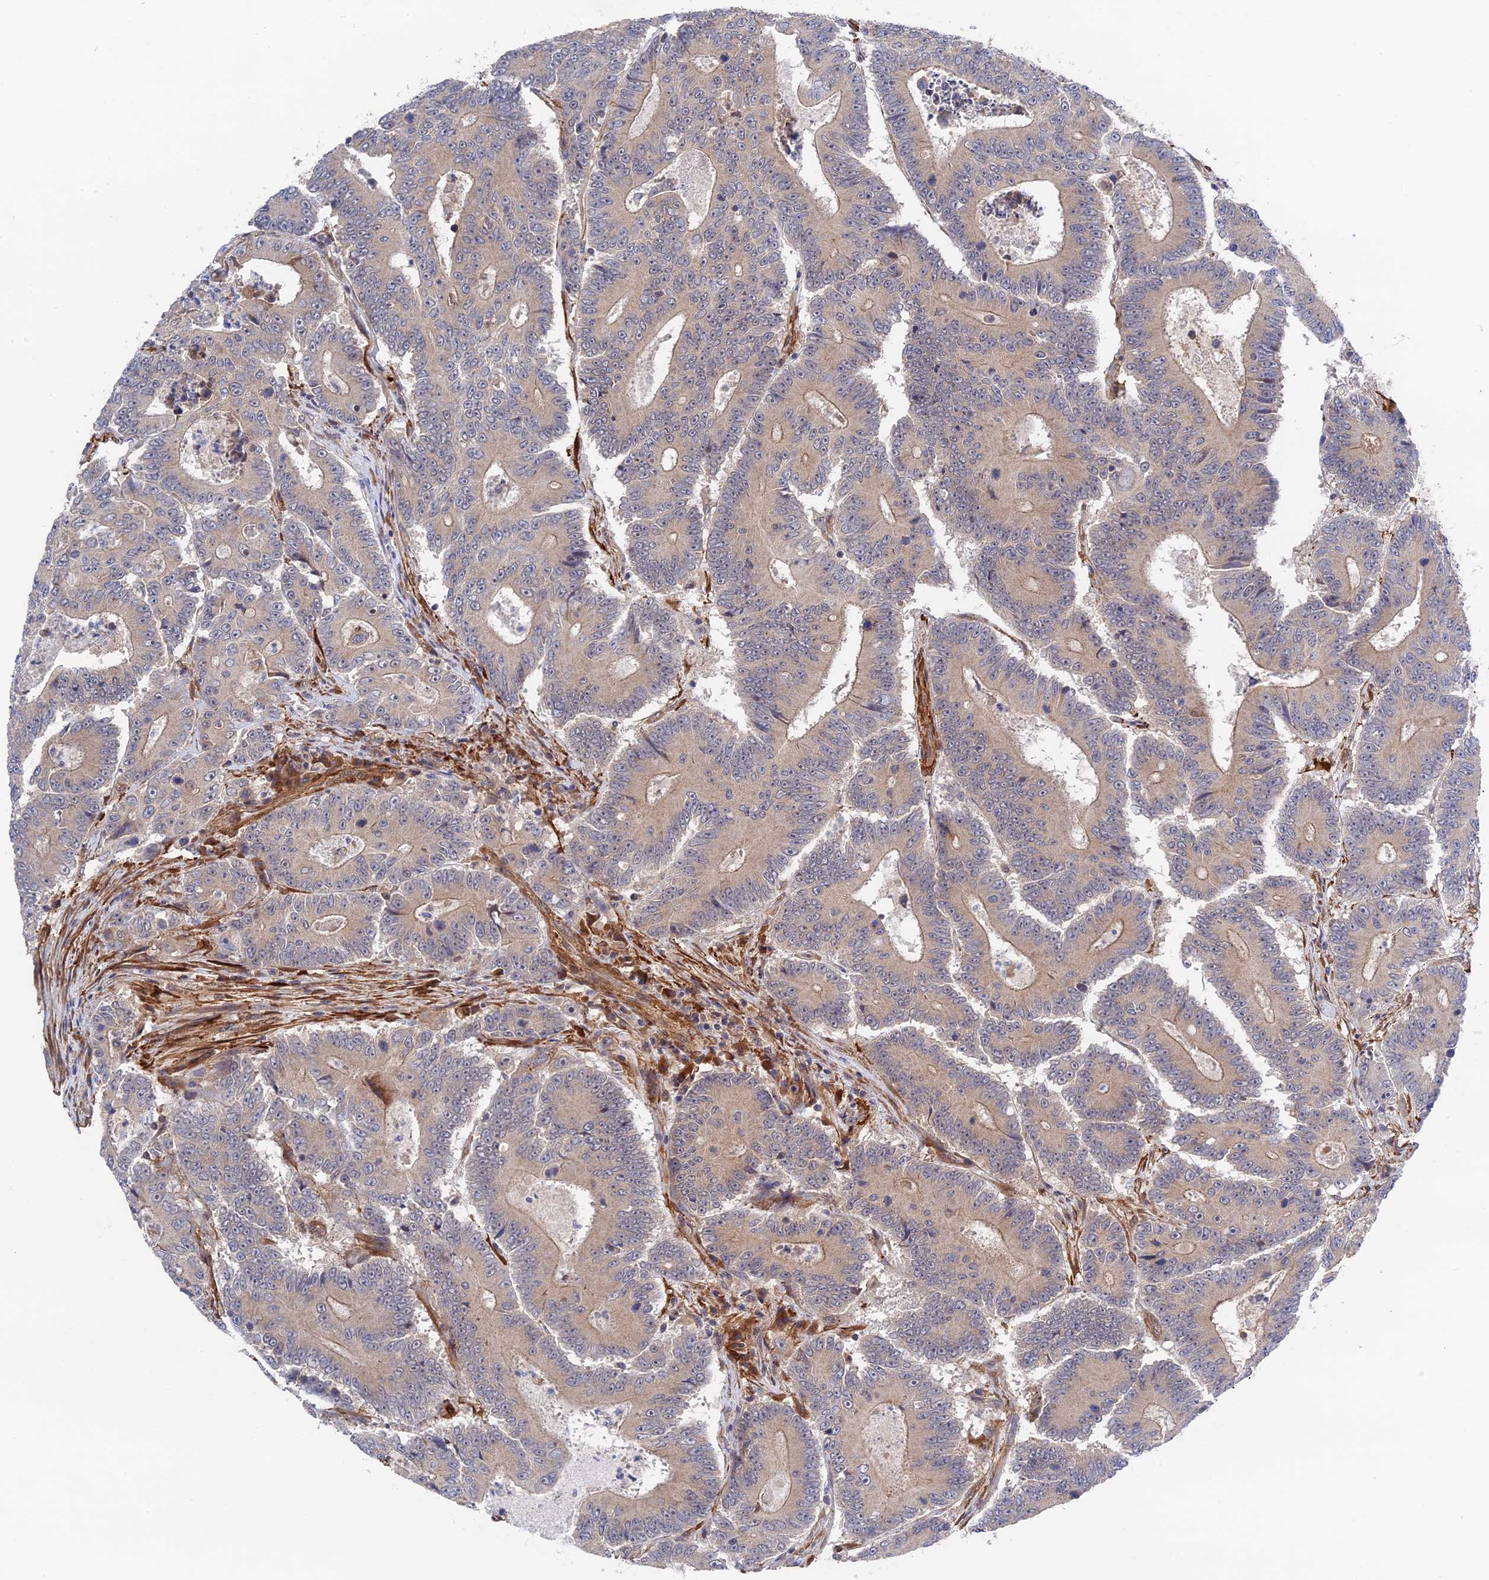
{"staining": {"intensity": "weak", "quantity": ">75%", "location": "cytoplasmic/membranous"}, "tissue": "colorectal cancer", "cell_type": "Tumor cells", "image_type": "cancer", "snomed": [{"axis": "morphology", "description": "Adenocarcinoma, NOS"}, {"axis": "topography", "description": "Colon"}], "caption": "Brown immunohistochemical staining in human colorectal cancer (adenocarcinoma) demonstrates weak cytoplasmic/membranous staining in about >75% of tumor cells.", "gene": "ZNF320", "patient": {"sex": "male", "age": 83}}